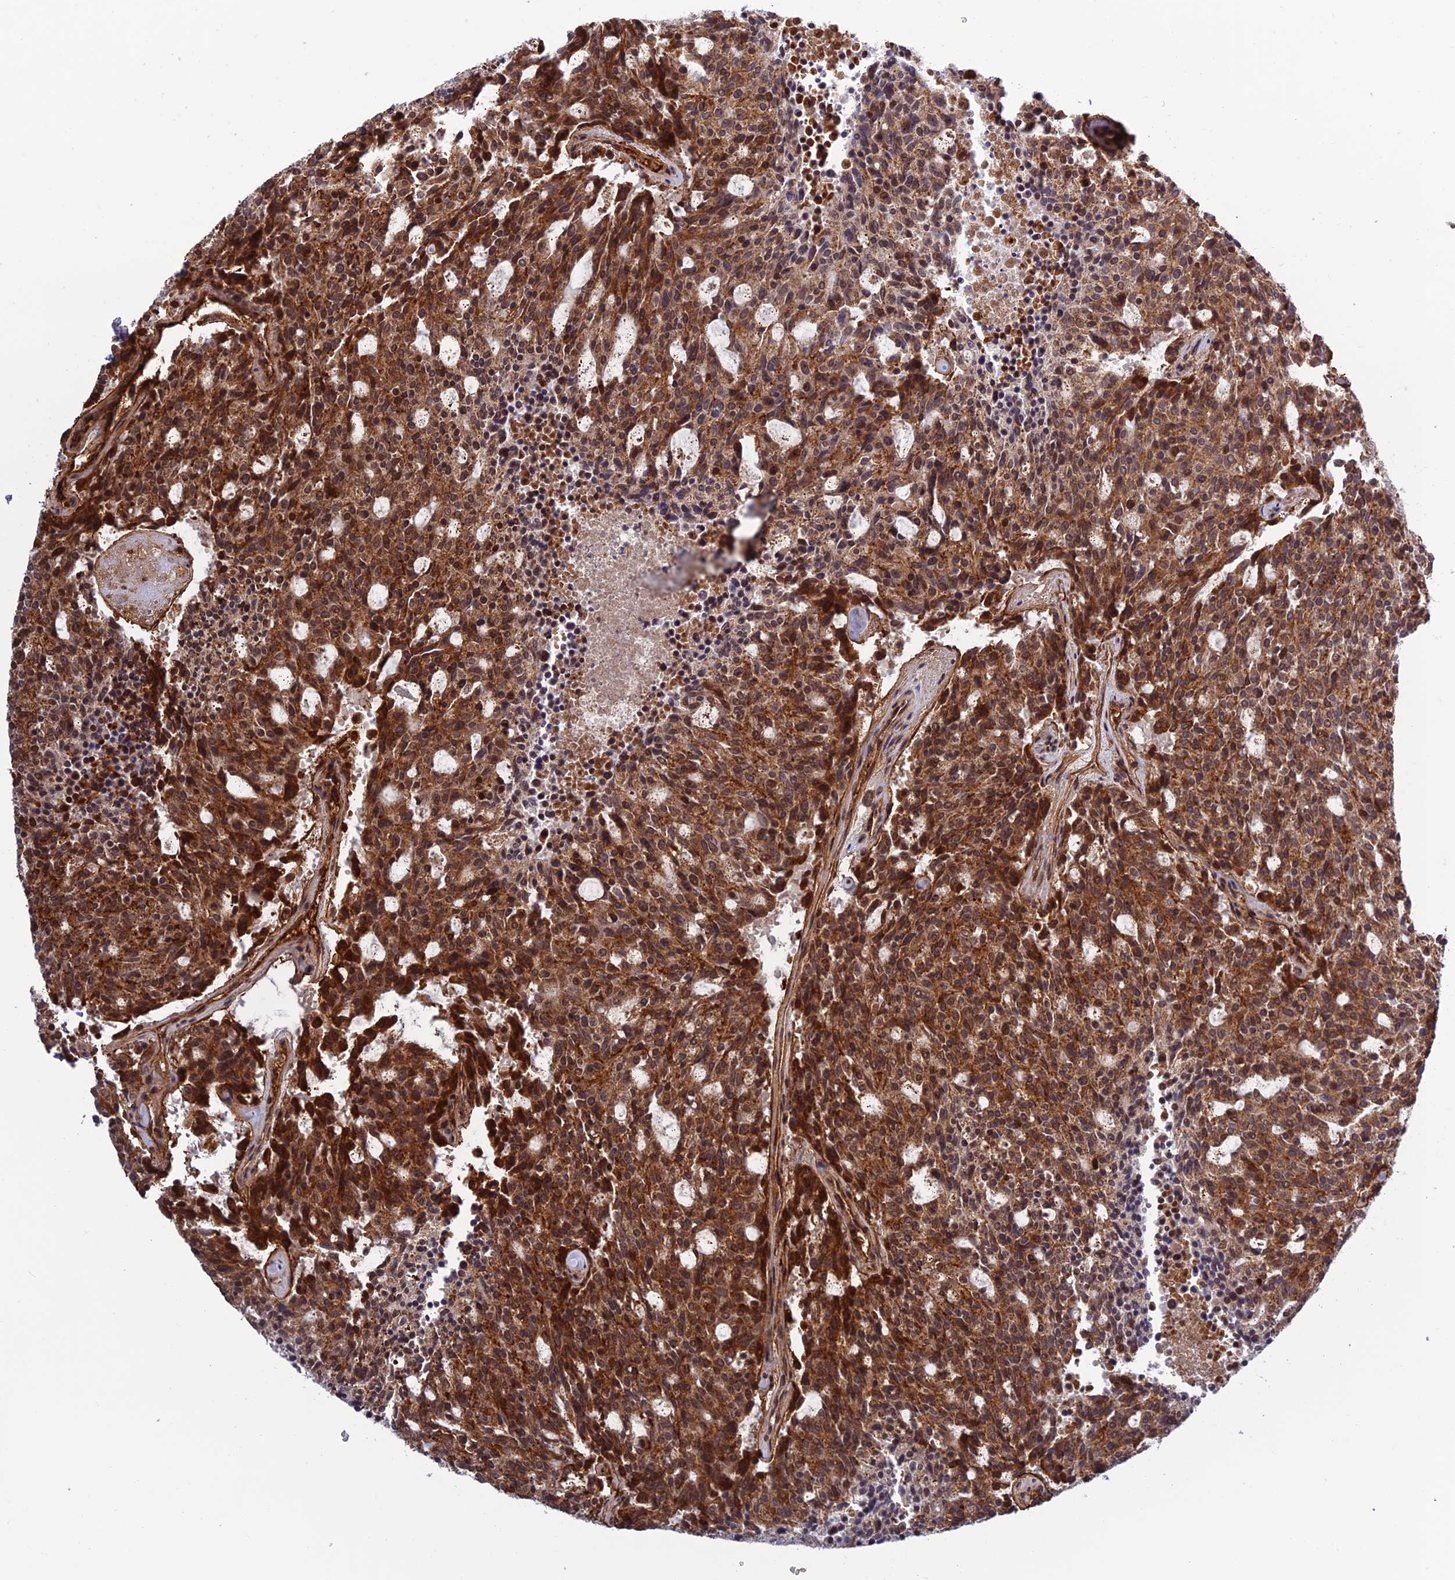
{"staining": {"intensity": "strong", "quantity": ">75%", "location": "cytoplasmic/membranous"}, "tissue": "carcinoid", "cell_type": "Tumor cells", "image_type": "cancer", "snomed": [{"axis": "morphology", "description": "Carcinoid, malignant, NOS"}, {"axis": "topography", "description": "Pancreas"}], "caption": "Protein expression analysis of carcinoid reveals strong cytoplasmic/membranous staining in approximately >75% of tumor cells.", "gene": "REXO1", "patient": {"sex": "female", "age": 54}}